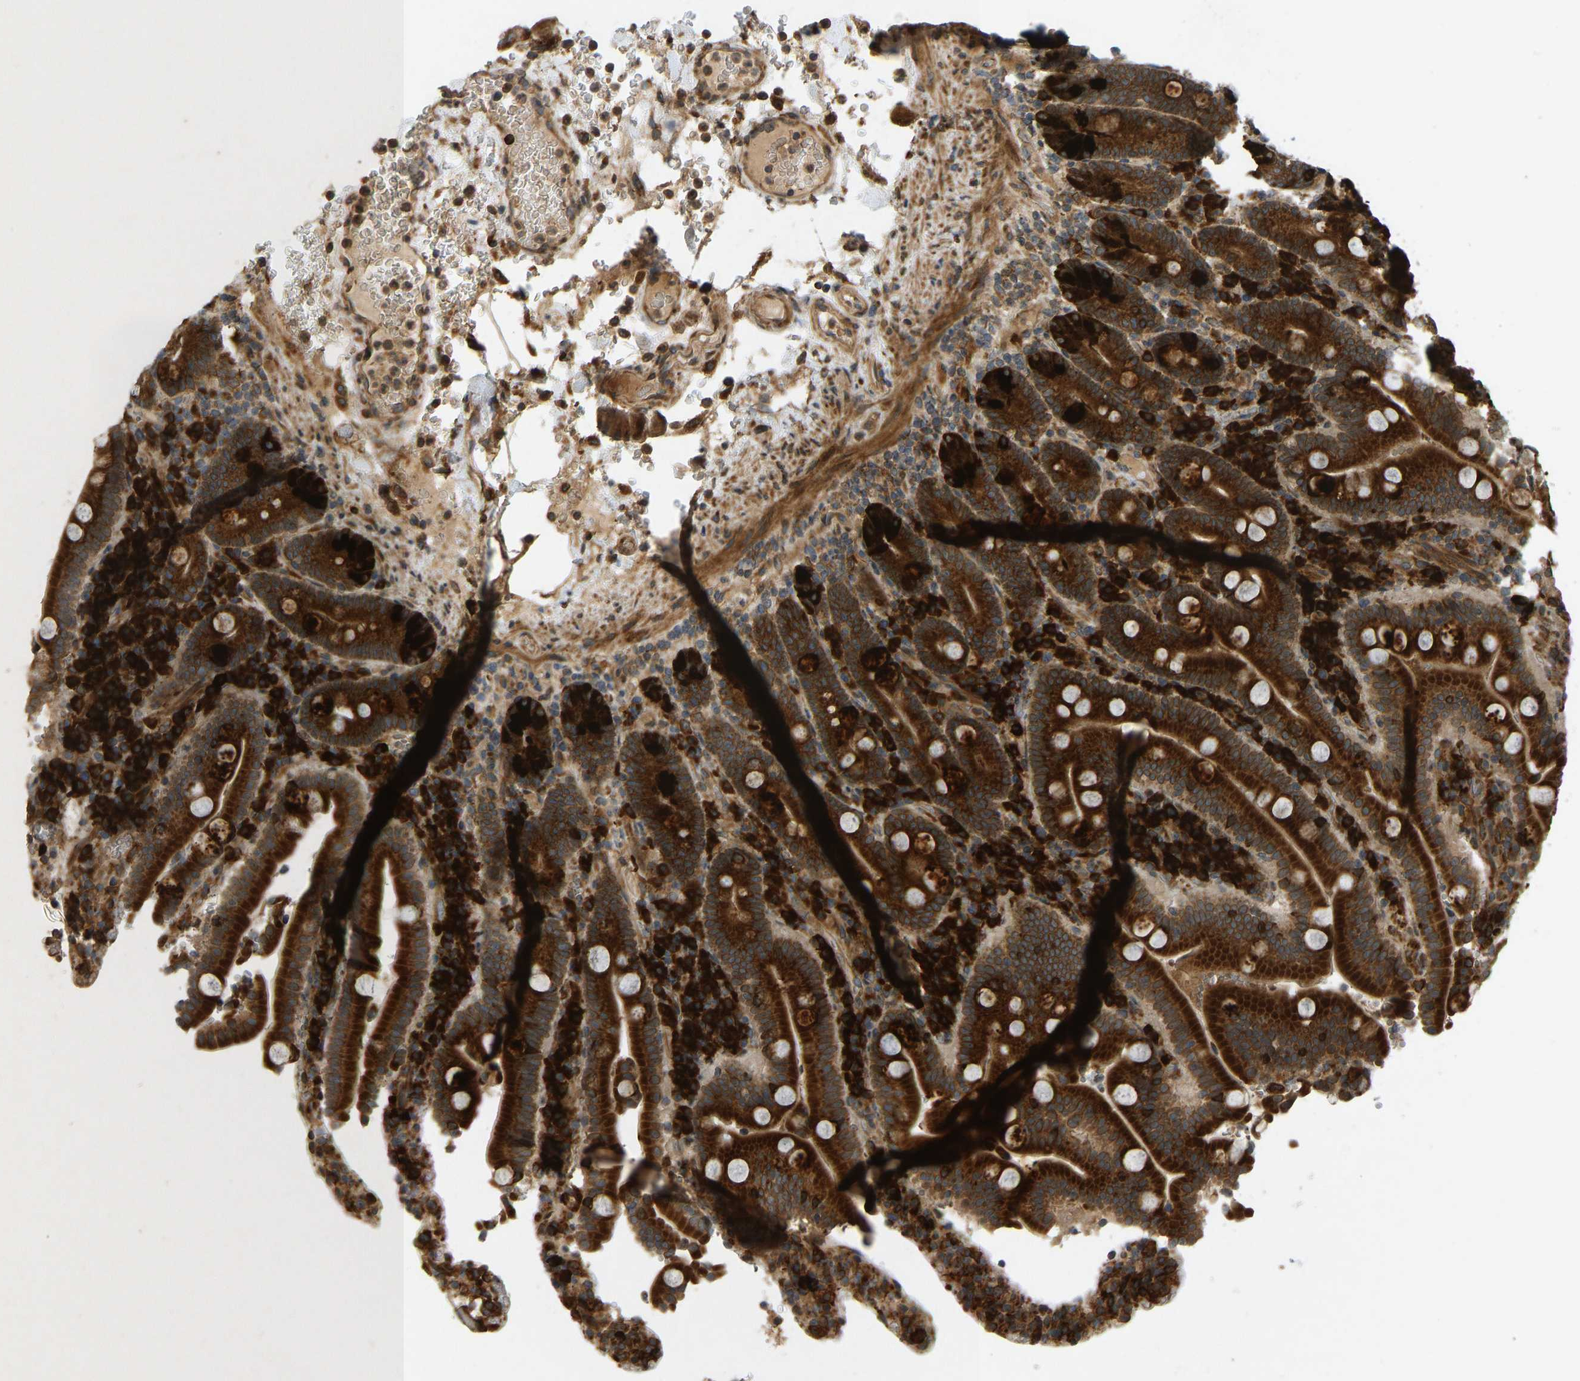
{"staining": {"intensity": "strong", "quantity": ">75%", "location": "cytoplasmic/membranous"}, "tissue": "duodenum", "cell_type": "Glandular cells", "image_type": "normal", "snomed": [{"axis": "morphology", "description": "Normal tissue, NOS"}, {"axis": "topography", "description": "Small intestine, NOS"}], "caption": "There is high levels of strong cytoplasmic/membranous positivity in glandular cells of normal duodenum, as demonstrated by immunohistochemical staining (brown color).", "gene": "RPN2", "patient": {"sex": "female", "age": 71}}